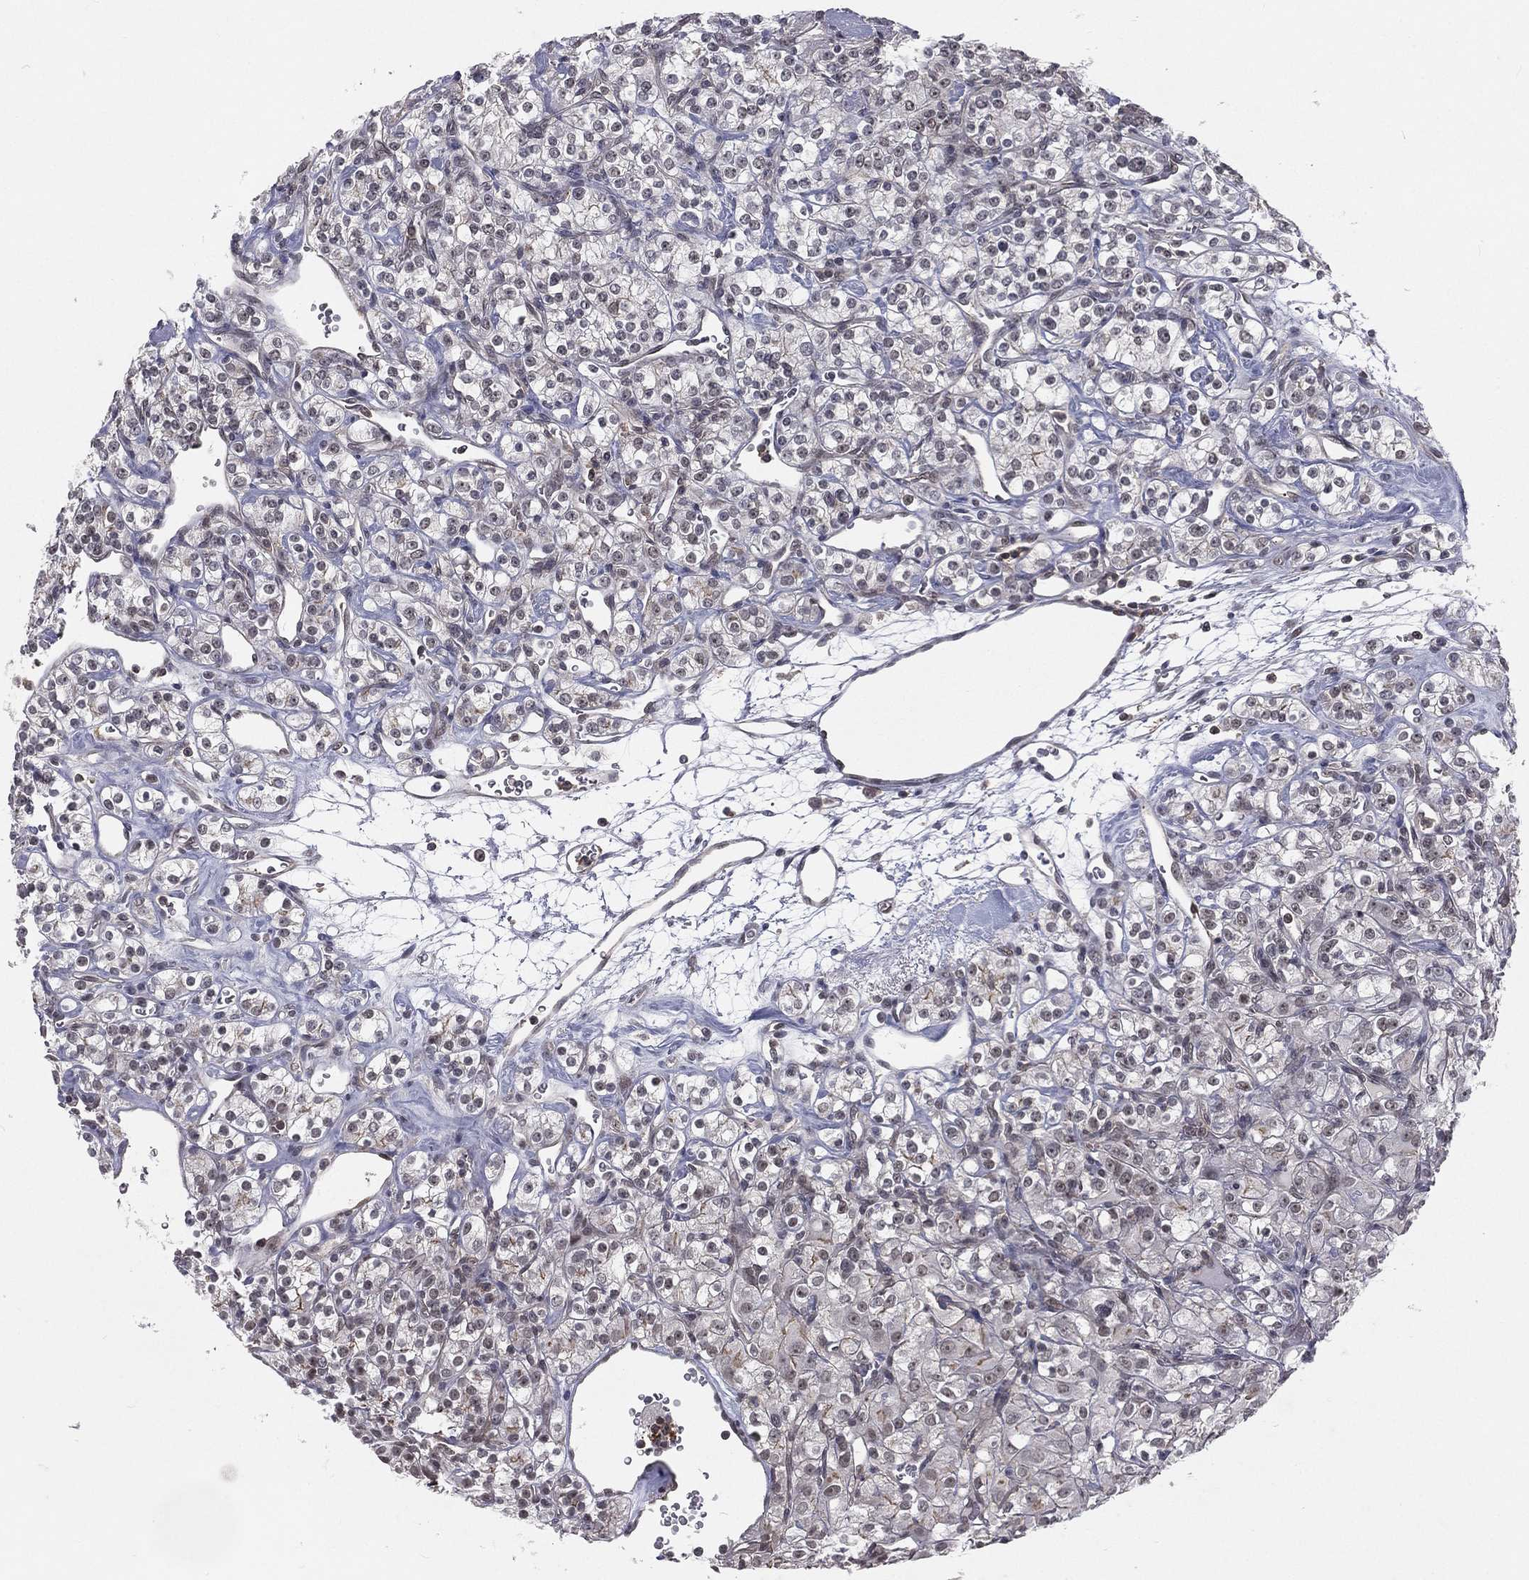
{"staining": {"intensity": "negative", "quantity": "none", "location": "none"}, "tissue": "renal cancer", "cell_type": "Tumor cells", "image_type": "cancer", "snomed": [{"axis": "morphology", "description": "Adenocarcinoma, NOS"}, {"axis": "topography", "description": "Kidney"}], "caption": "The IHC micrograph has no significant positivity in tumor cells of renal cancer (adenocarcinoma) tissue. (Immunohistochemistry (ihc), brightfield microscopy, high magnification).", "gene": "MORC2", "patient": {"sex": "male", "age": 77}}